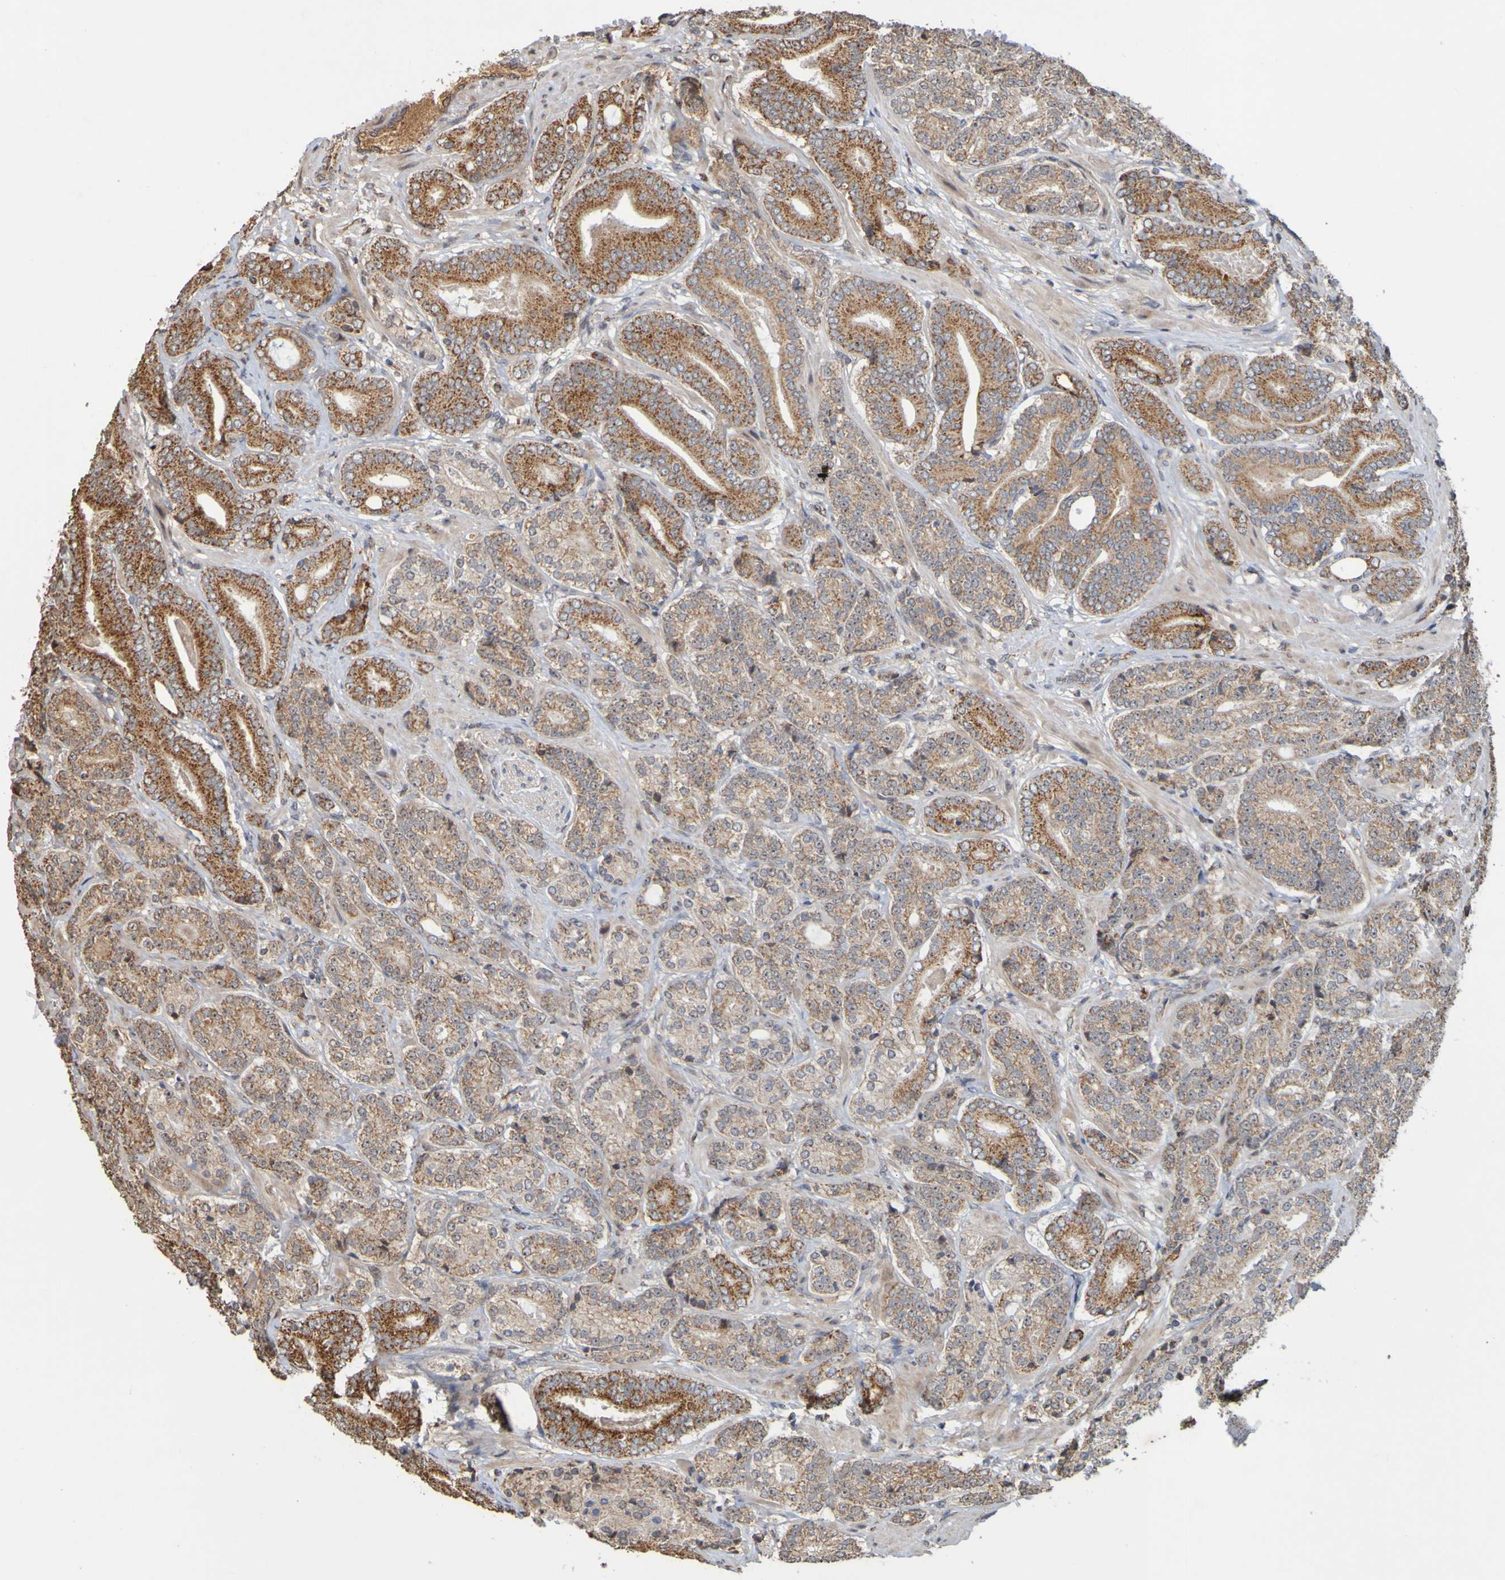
{"staining": {"intensity": "strong", "quantity": ">75%", "location": "cytoplasmic/membranous"}, "tissue": "prostate cancer", "cell_type": "Tumor cells", "image_type": "cancer", "snomed": [{"axis": "morphology", "description": "Adenocarcinoma, High grade"}, {"axis": "topography", "description": "Prostate"}], "caption": "Prostate high-grade adenocarcinoma stained with a protein marker reveals strong staining in tumor cells.", "gene": "TMBIM1", "patient": {"sex": "male", "age": 61}}